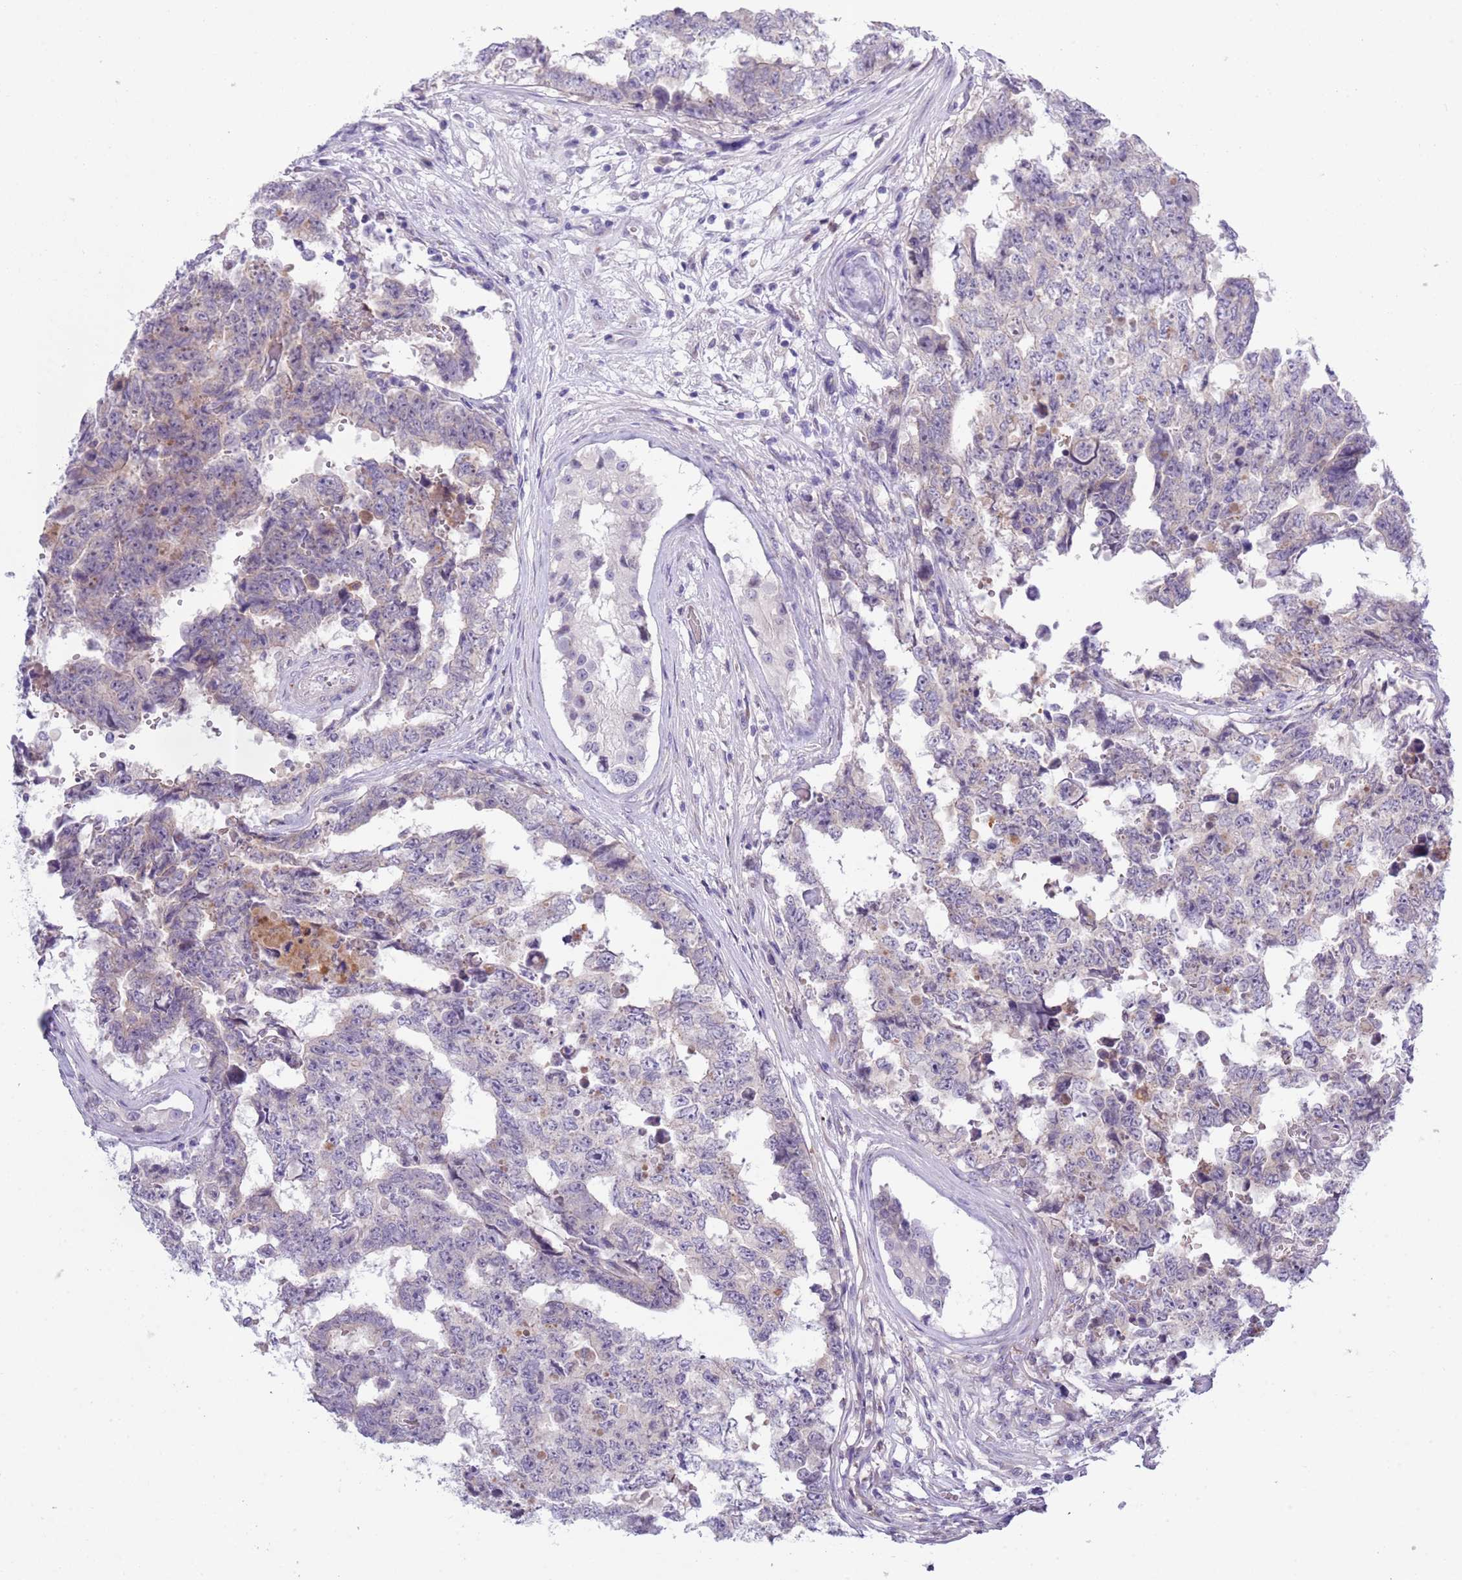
{"staining": {"intensity": "weak", "quantity": "25%-75%", "location": "cytoplasmic/membranous"}, "tissue": "testis cancer", "cell_type": "Tumor cells", "image_type": "cancer", "snomed": [{"axis": "morphology", "description": "Normal tissue, NOS"}, {"axis": "morphology", "description": "Carcinoma, Embryonal, NOS"}, {"axis": "topography", "description": "Testis"}, {"axis": "topography", "description": "Epididymis"}], "caption": "Human testis embryonal carcinoma stained with a protein marker displays weak staining in tumor cells.", "gene": "ZFP2", "patient": {"sex": "male", "age": 25}}